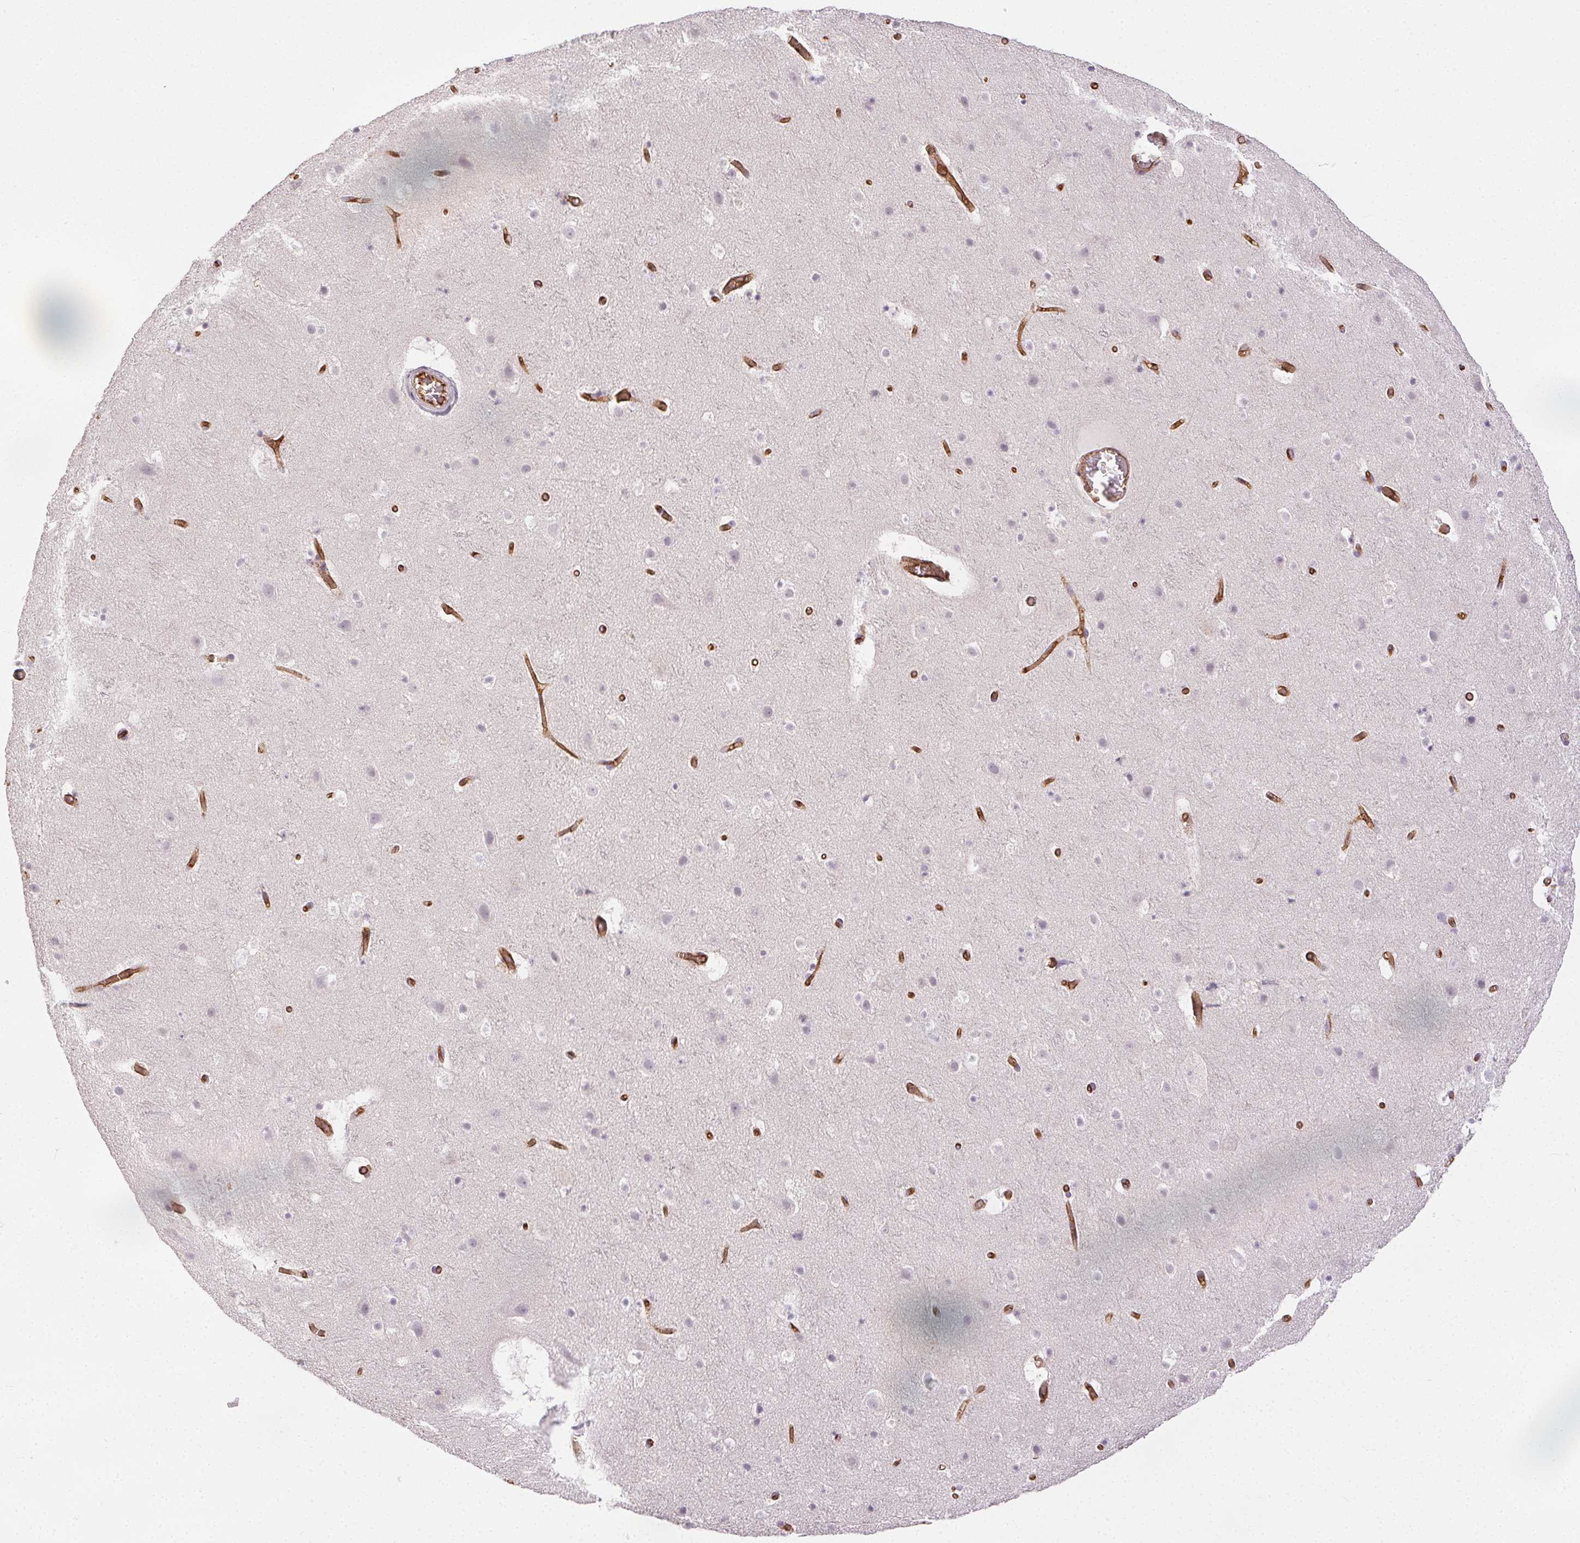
{"staining": {"intensity": "strong", "quantity": ">75%", "location": "cytoplasmic/membranous"}, "tissue": "cerebral cortex", "cell_type": "Endothelial cells", "image_type": "normal", "snomed": [{"axis": "morphology", "description": "Normal tissue, NOS"}, {"axis": "topography", "description": "Cerebral cortex"}], "caption": "Immunohistochemical staining of benign human cerebral cortex displays high levels of strong cytoplasmic/membranous positivity in approximately >75% of endothelial cells.", "gene": "PODXL", "patient": {"sex": "female", "age": 42}}